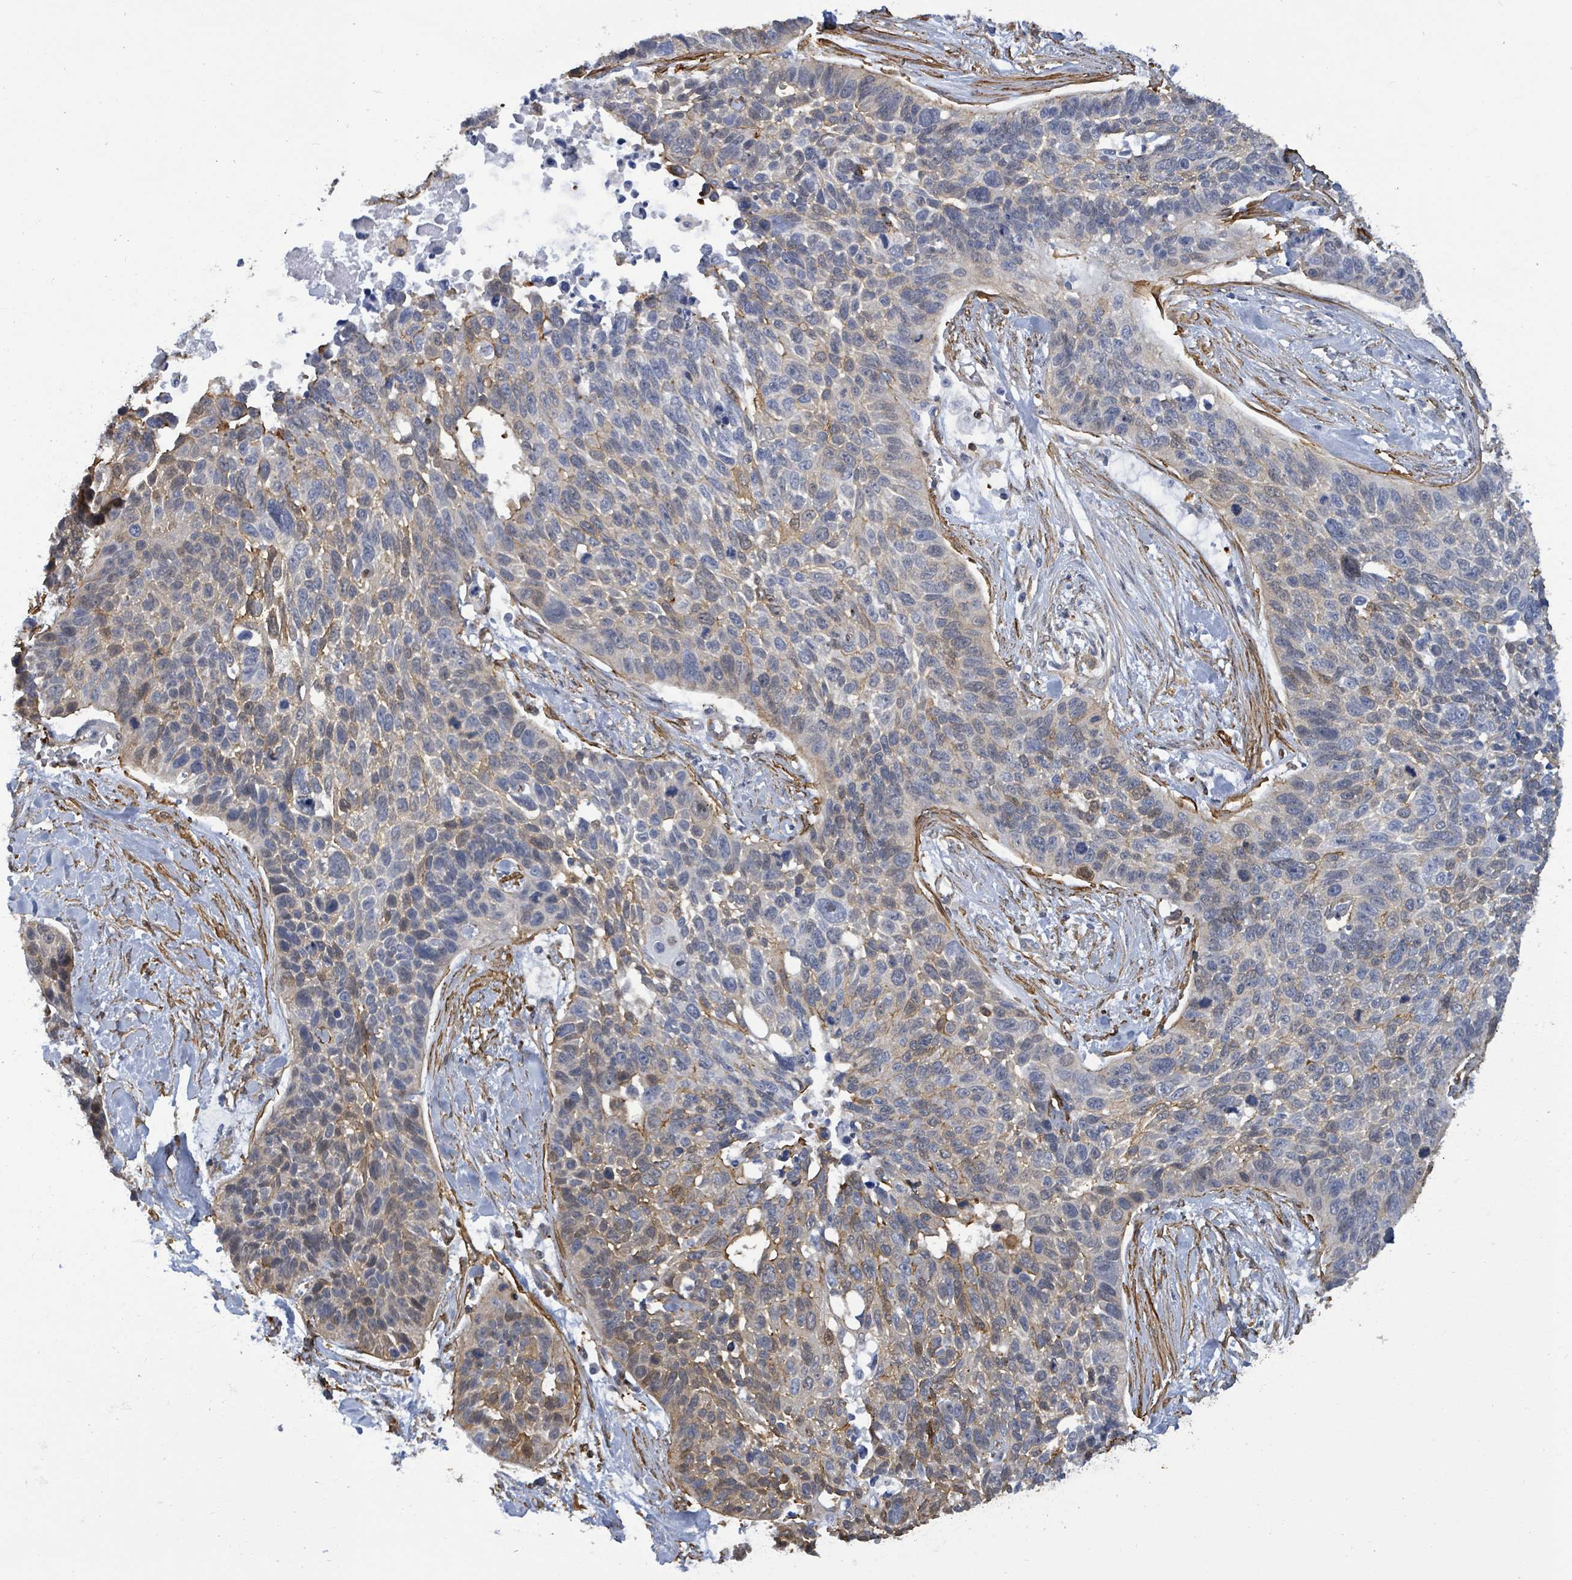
{"staining": {"intensity": "weak", "quantity": "25%-75%", "location": "cytoplasmic/membranous"}, "tissue": "lung cancer", "cell_type": "Tumor cells", "image_type": "cancer", "snomed": [{"axis": "morphology", "description": "Squamous cell carcinoma, NOS"}, {"axis": "topography", "description": "Lung"}], "caption": "Lung cancer stained with a brown dye shows weak cytoplasmic/membranous positive positivity in about 25%-75% of tumor cells.", "gene": "PRKRIP1", "patient": {"sex": "male", "age": 62}}